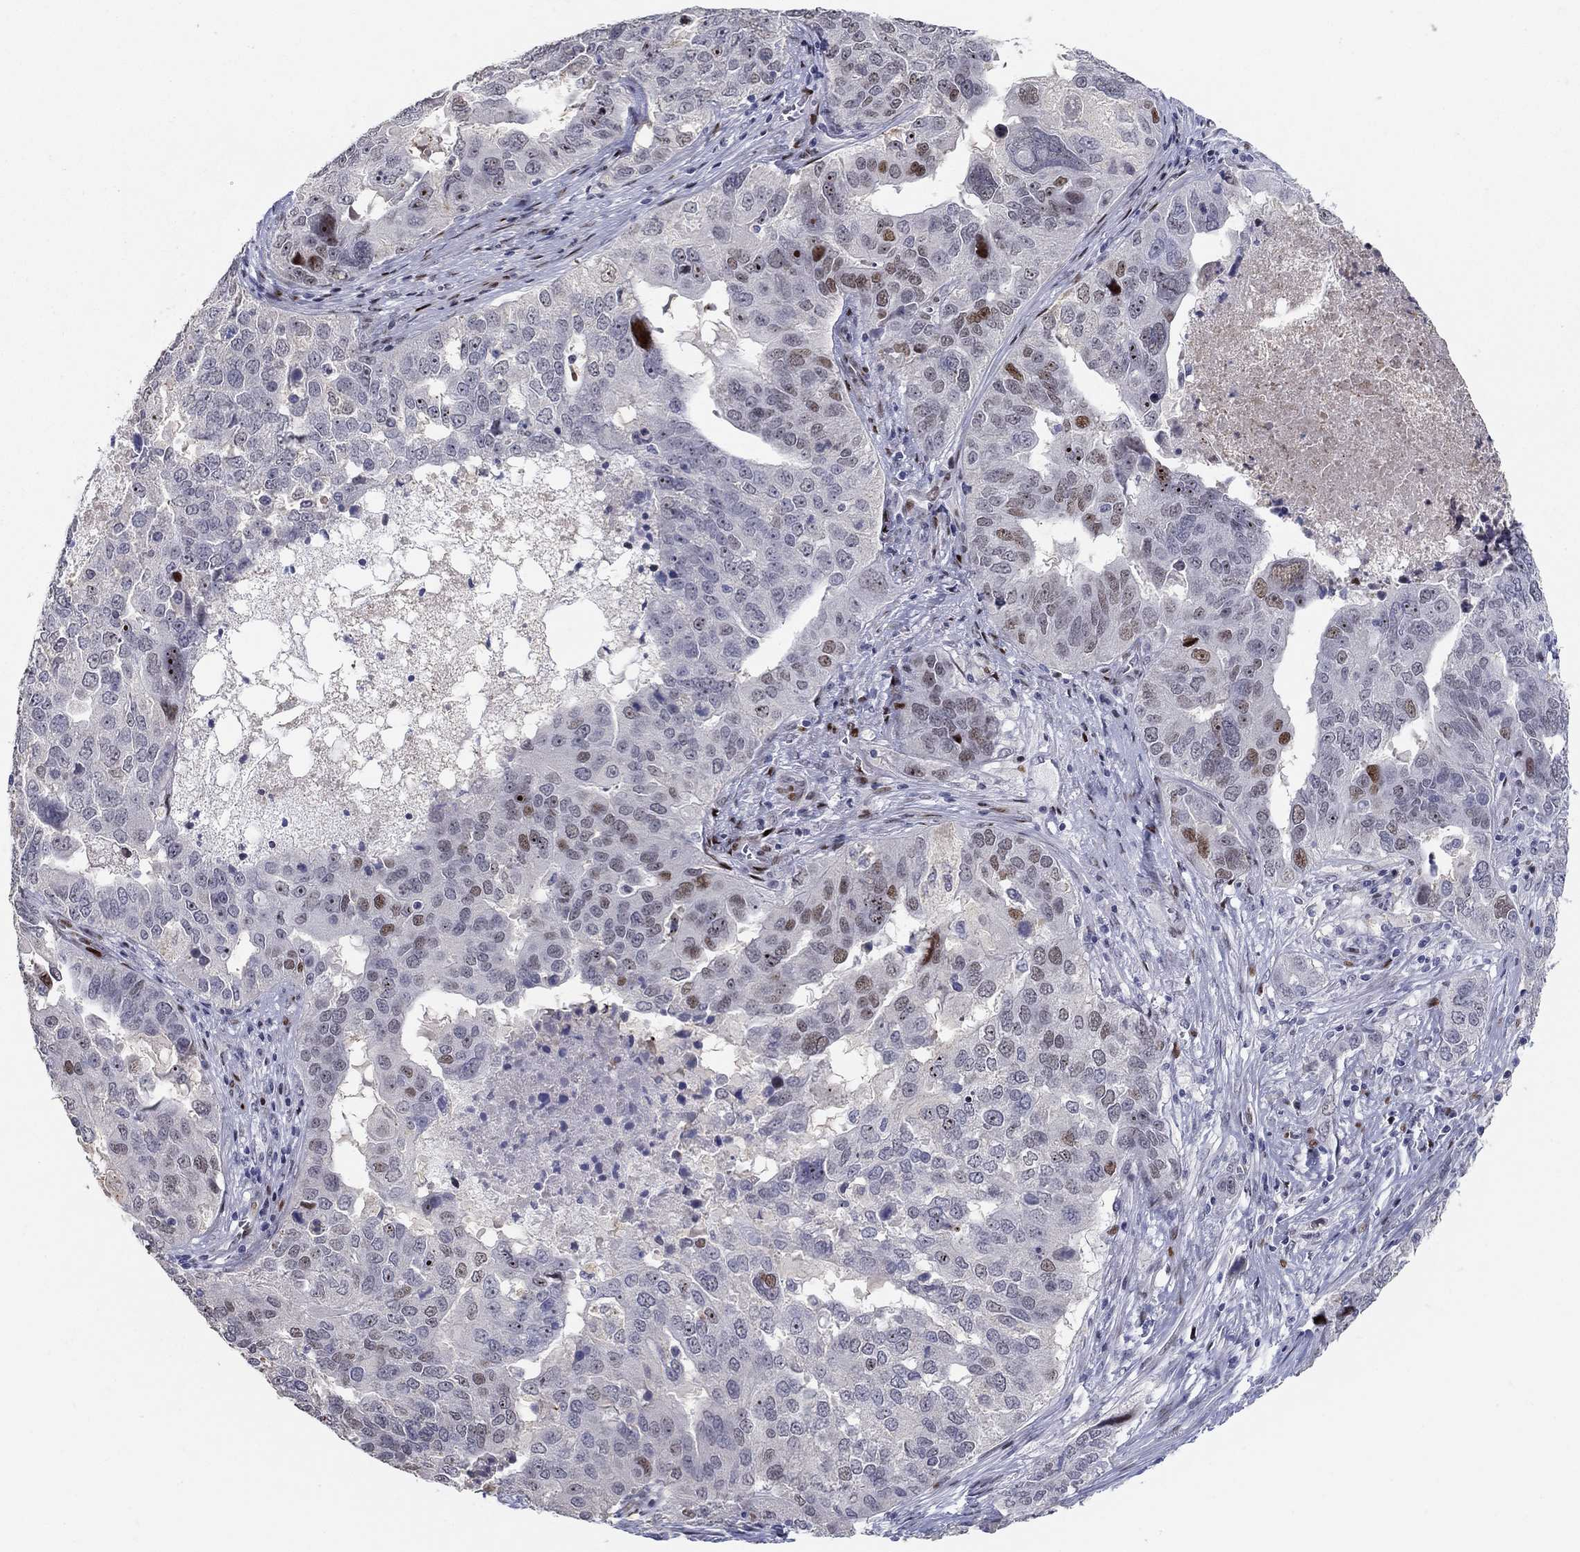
{"staining": {"intensity": "moderate", "quantity": "<25%", "location": "nuclear"}, "tissue": "ovarian cancer", "cell_type": "Tumor cells", "image_type": "cancer", "snomed": [{"axis": "morphology", "description": "Carcinoma, endometroid"}, {"axis": "topography", "description": "Soft tissue"}, {"axis": "topography", "description": "Ovary"}], "caption": "Ovarian cancer stained with a protein marker reveals moderate staining in tumor cells.", "gene": "RAPGEF5", "patient": {"sex": "female", "age": 52}}